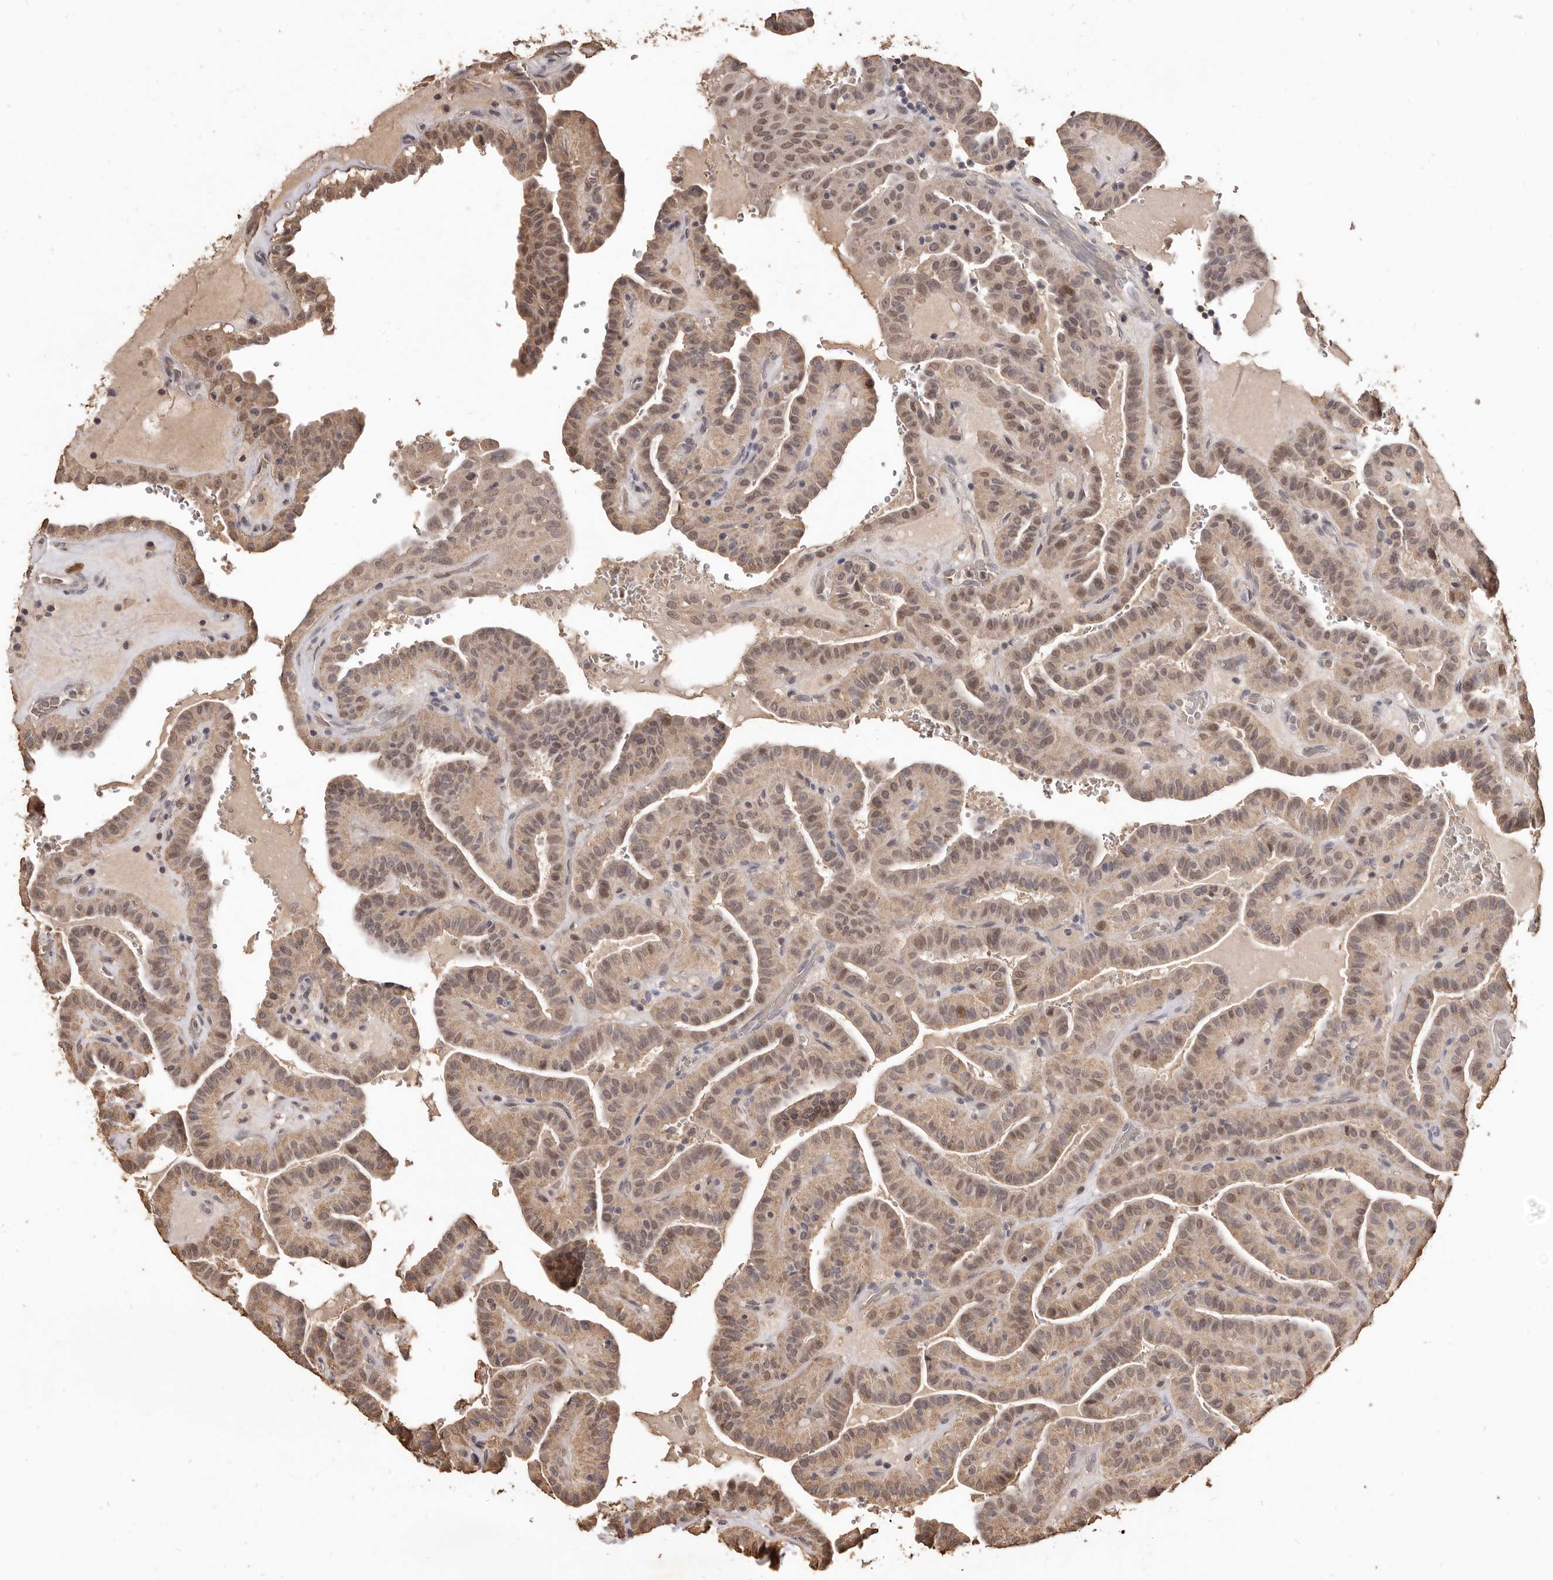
{"staining": {"intensity": "weak", "quantity": ">75%", "location": "cytoplasmic/membranous,nuclear"}, "tissue": "thyroid cancer", "cell_type": "Tumor cells", "image_type": "cancer", "snomed": [{"axis": "morphology", "description": "Papillary adenocarcinoma, NOS"}, {"axis": "topography", "description": "Thyroid gland"}], "caption": "The immunohistochemical stain labels weak cytoplasmic/membranous and nuclear staining in tumor cells of thyroid papillary adenocarcinoma tissue.", "gene": "INAVA", "patient": {"sex": "male", "age": 77}}